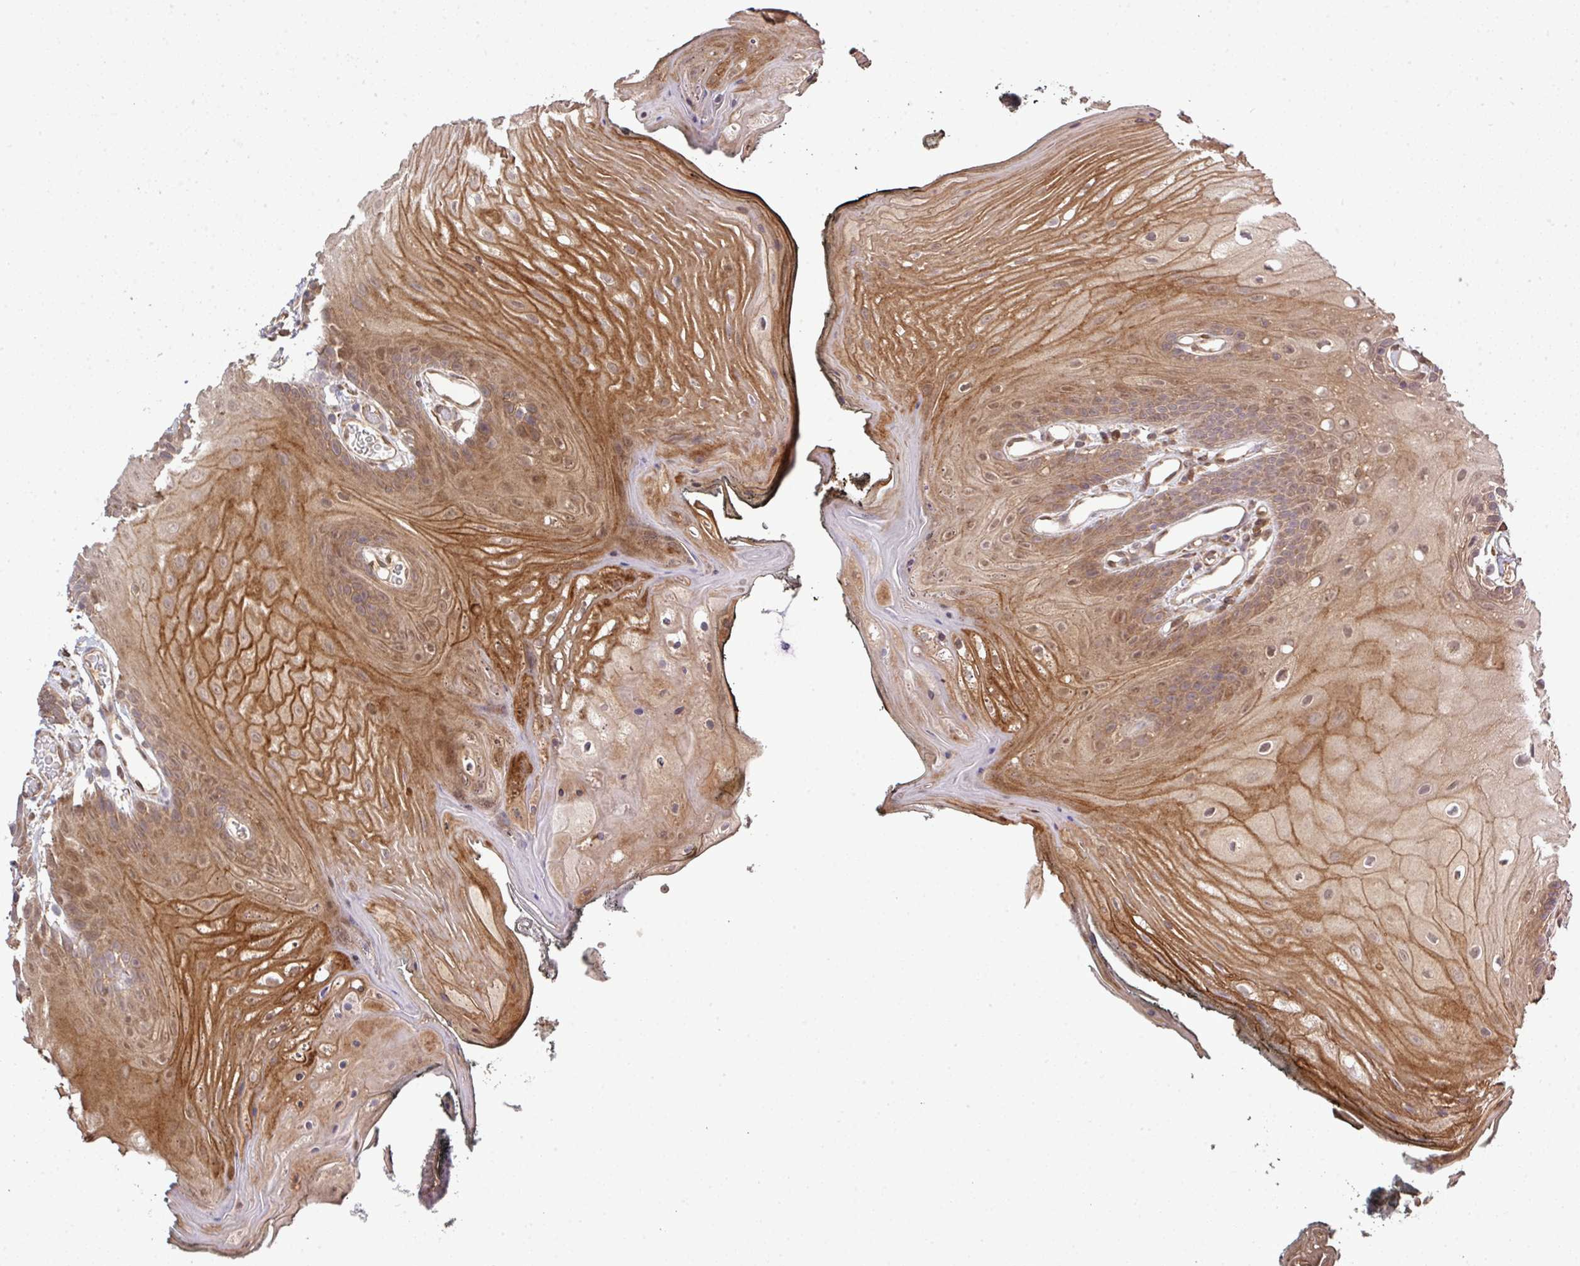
{"staining": {"intensity": "moderate", "quantity": "25%-75%", "location": "cytoplasmic/membranous,nuclear"}, "tissue": "oral mucosa", "cell_type": "Squamous epithelial cells", "image_type": "normal", "snomed": [{"axis": "morphology", "description": "Normal tissue, NOS"}, {"axis": "morphology", "description": "Squamous cell carcinoma, NOS"}, {"axis": "topography", "description": "Oral tissue"}, {"axis": "topography", "description": "Head-Neck"}], "caption": "An image of oral mucosa stained for a protein exhibits moderate cytoplasmic/membranous,nuclear brown staining in squamous epithelial cells.", "gene": "ARPIN", "patient": {"sex": "female", "age": 81}}